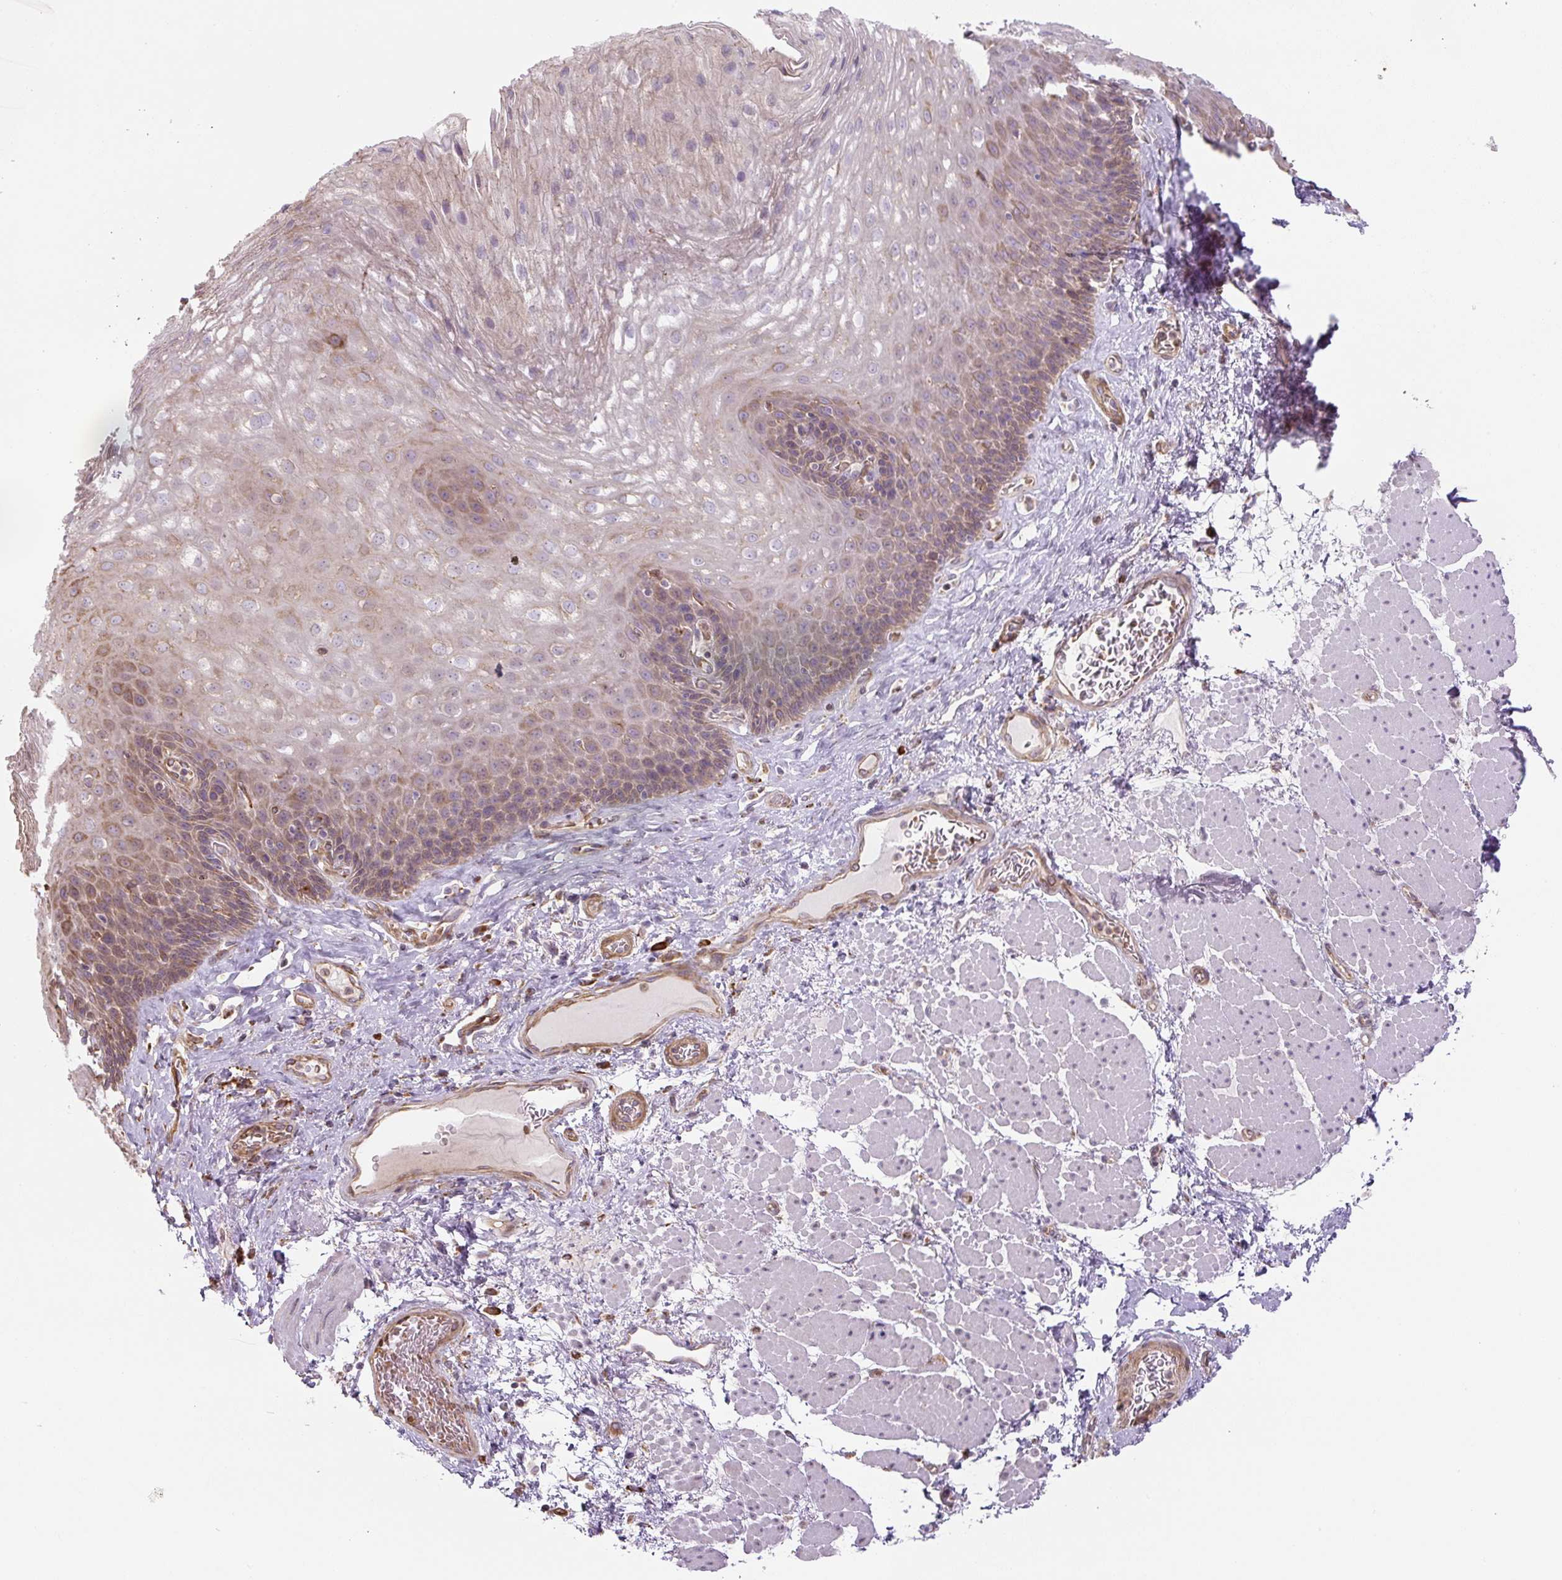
{"staining": {"intensity": "moderate", "quantity": "25%-75%", "location": "cytoplasmic/membranous"}, "tissue": "esophagus", "cell_type": "Squamous epithelial cells", "image_type": "normal", "snomed": [{"axis": "morphology", "description": "Normal tissue, NOS"}, {"axis": "topography", "description": "Esophagus"}], "caption": "Protein positivity by IHC exhibits moderate cytoplasmic/membranous expression in approximately 25%-75% of squamous epithelial cells in normal esophagus.", "gene": "RASA1", "patient": {"sex": "female", "age": 66}}